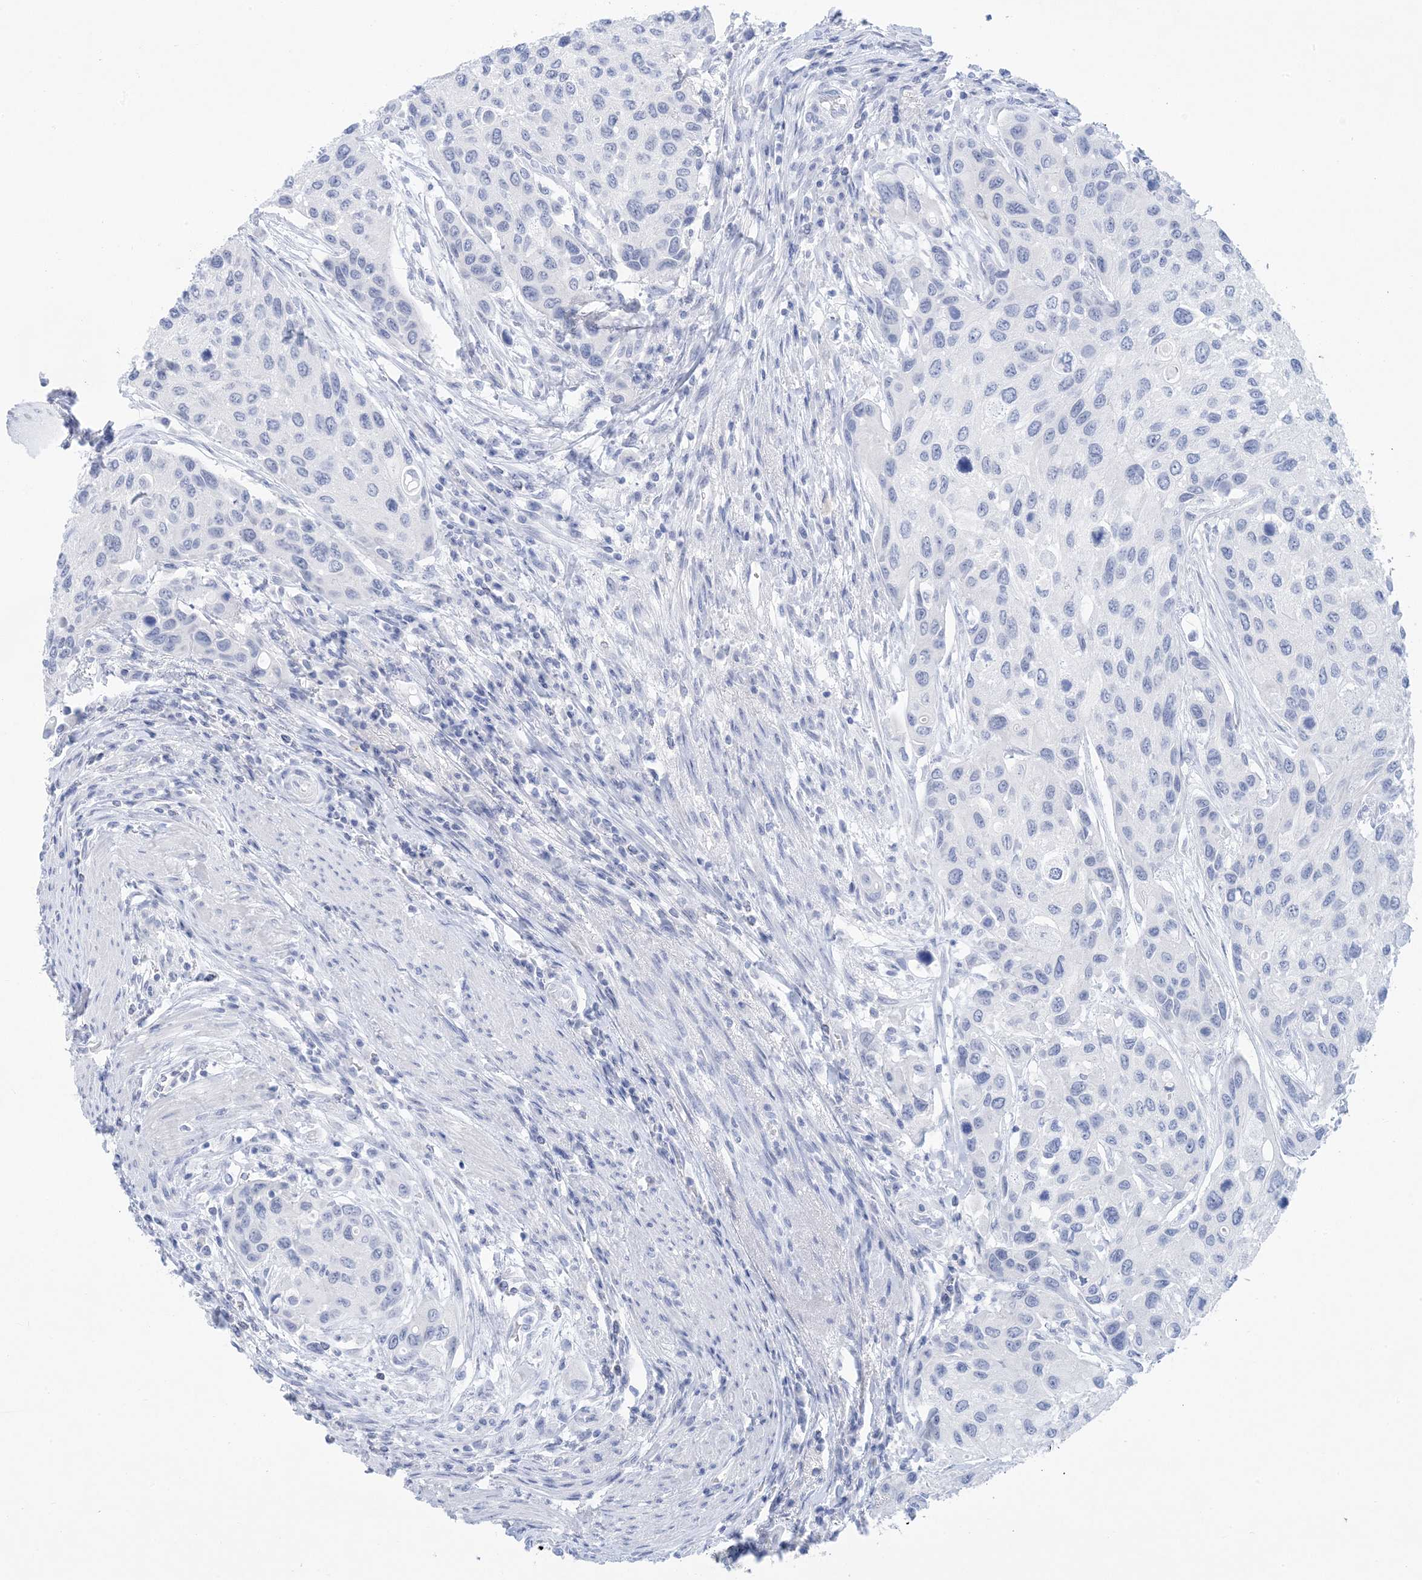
{"staining": {"intensity": "negative", "quantity": "none", "location": "none"}, "tissue": "urothelial cancer", "cell_type": "Tumor cells", "image_type": "cancer", "snomed": [{"axis": "morphology", "description": "Normal tissue, NOS"}, {"axis": "morphology", "description": "Urothelial carcinoma, High grade"}, {"axis": "topography", "description": "Vascular tissue"}, {"axis": "topography", "description": "Urinary bladder"}], "caption": "An immunohistochemistry micrograph of urothelial carcinoma (high-grade) is shown. There is no staining in tumor cells of urothelial carcinoma (high-grade).", "gene": "SH3YL1", "patient": {"sex": "female", "age": 56}}